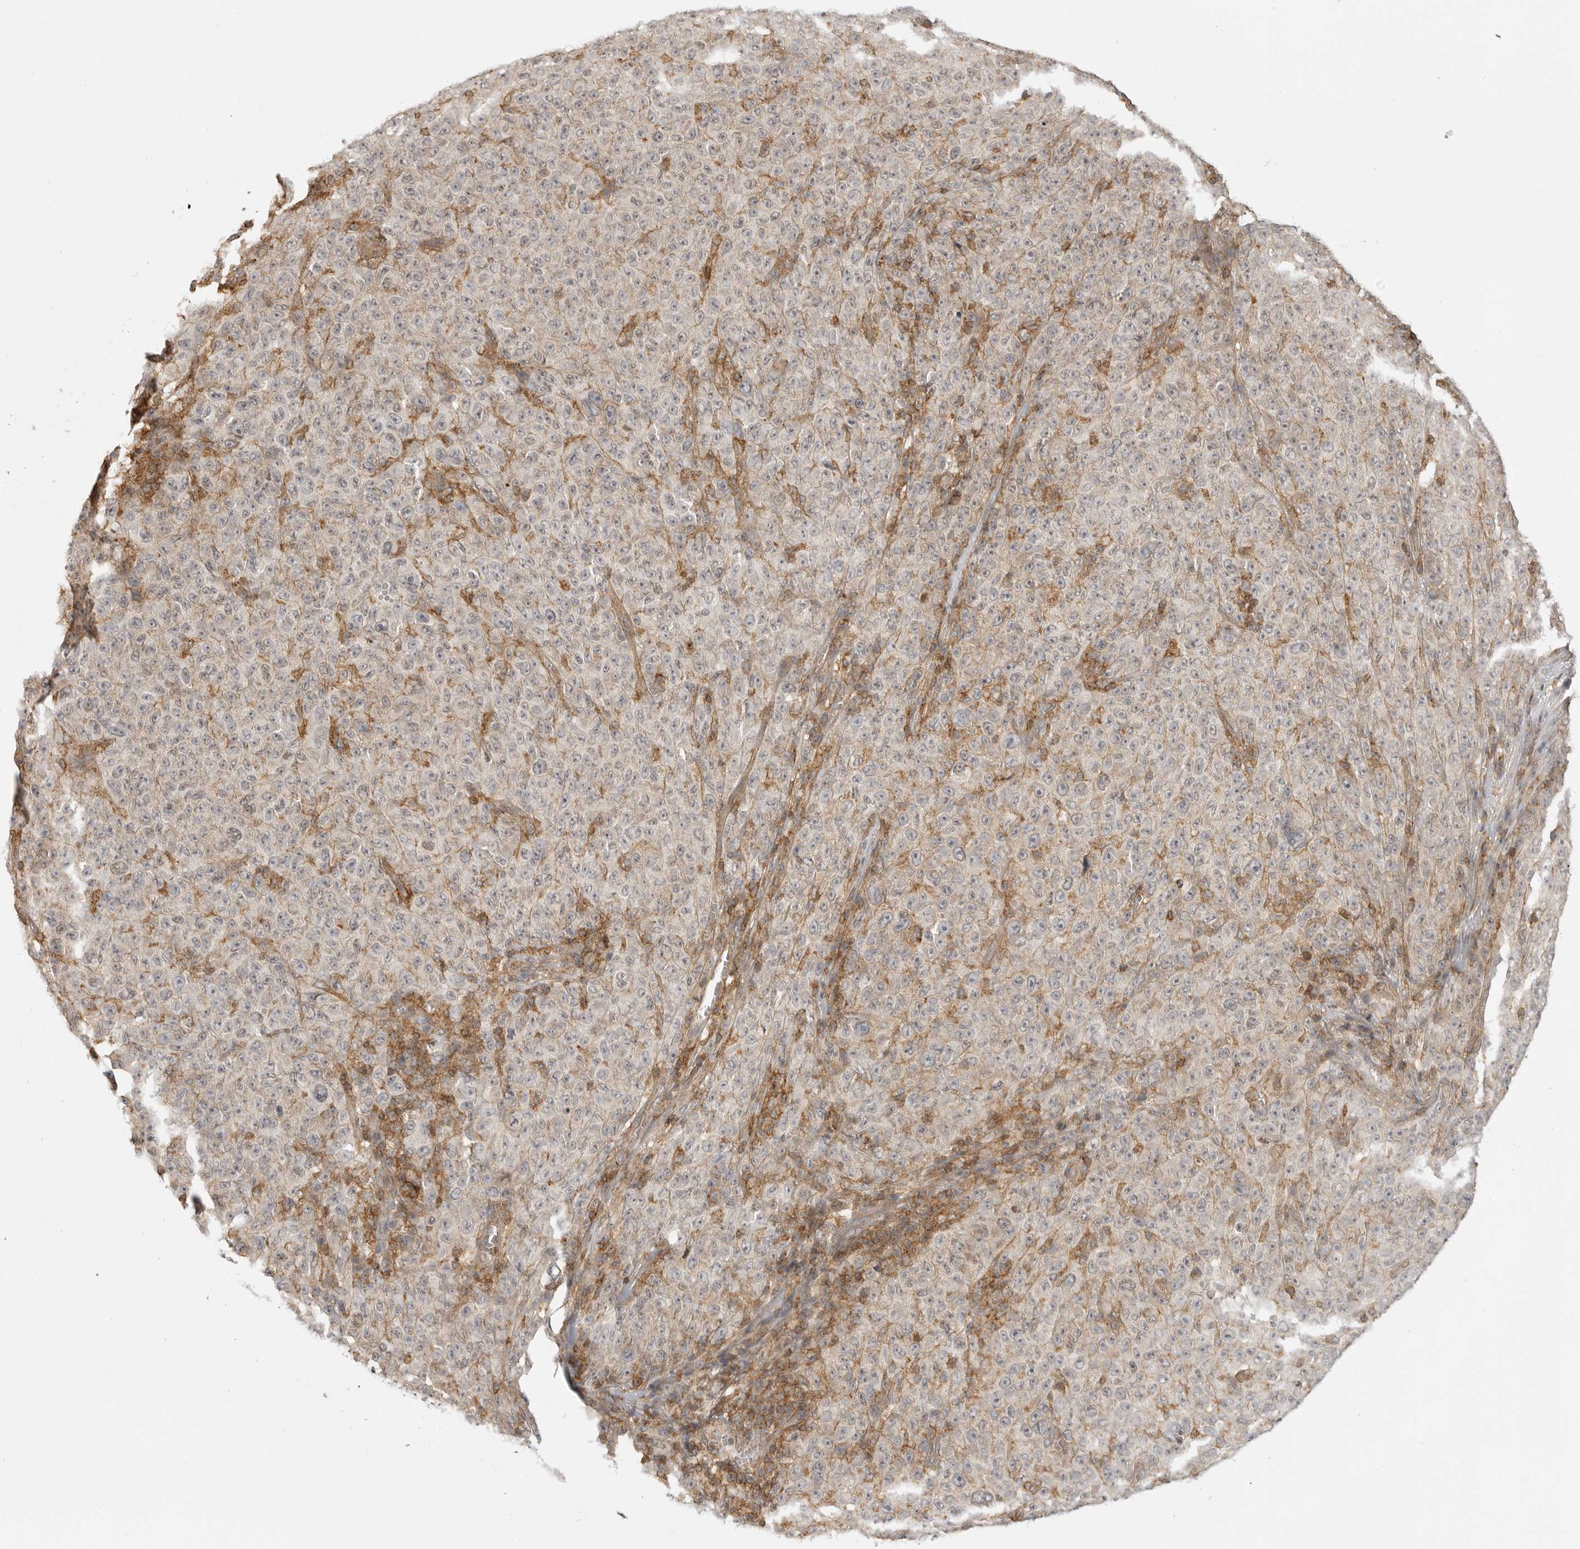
{"staining": {"intensity": "negative", "quantity": "none", "location": "none"}, "tissue": "melanoma", "cell_type": "Tumor cells", "image_type": "cancer", "snomed": [{"axis": "morphology", "description": "Malignant melanoma, NOS"}, {"axis": "topography", "description": "Skin"}], "caption": "This photomicrograph is of malignant melanoma stained with immunohistochemistry (IHC) to label a protein in brown with the nuclei are counter-stained blue. There is no staining in tumor cells.", "gene": "GPC2", "patient": {"sex": "female", "age": 82}}